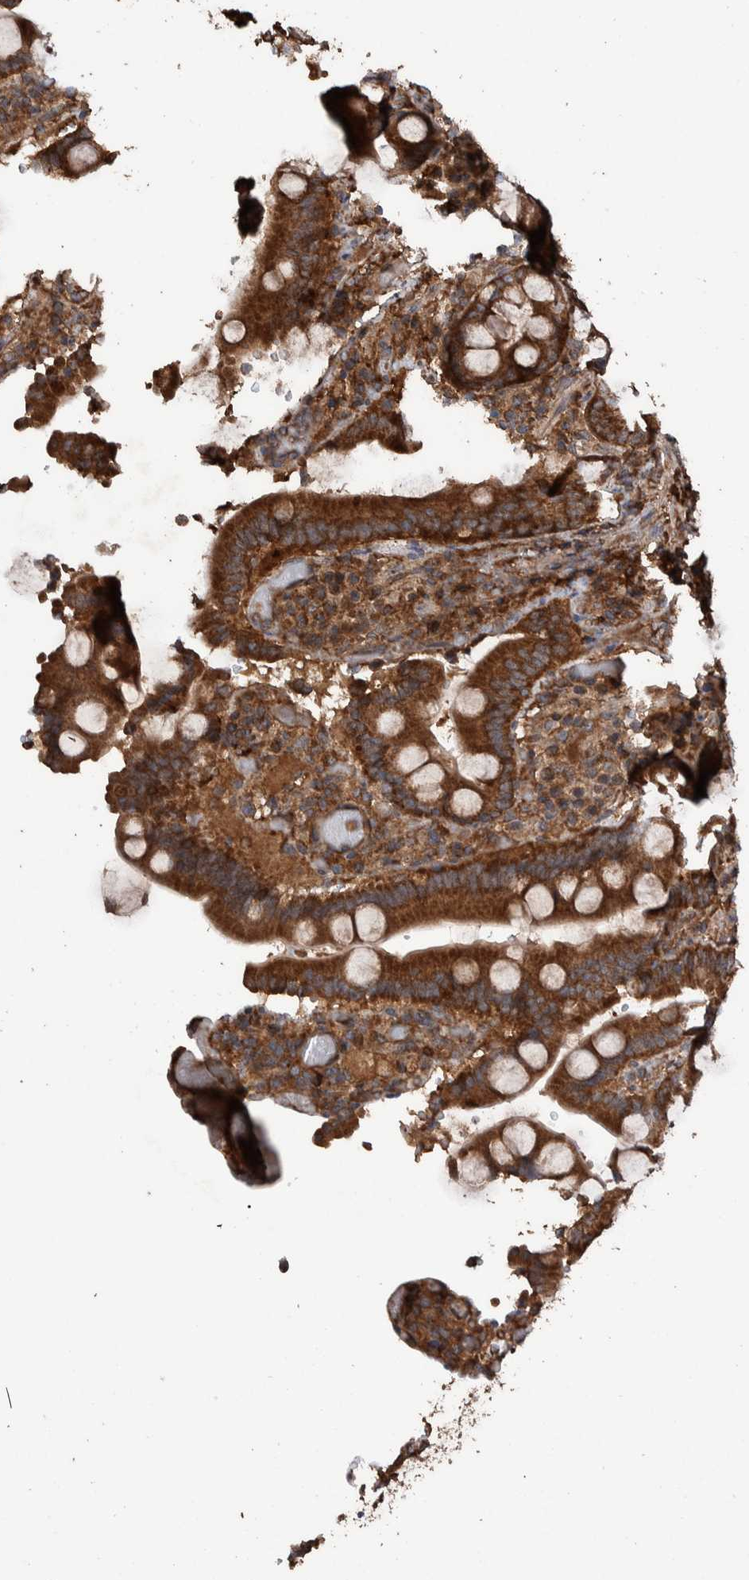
{"staining": {"intensity": "strong", "quantity": ">75%", "location": "cytoplasmic/membranous"}, "tissue": "duodenum", "cell_type": "Glandular cells", "image_type": "normal", "snomed": [{"axis": "morphology", "description": "Normal tissue, NOS"}, {"axis": "topography", "description": "Small intestine, NOS"}], "caption": "Glandular cells show high levels of strong cytoplasmic/membranous staining in about >75% of cells in benign duodenum.", "gene": "ENSG00000251537", "patient": {"sex": "female", "age": 71}}